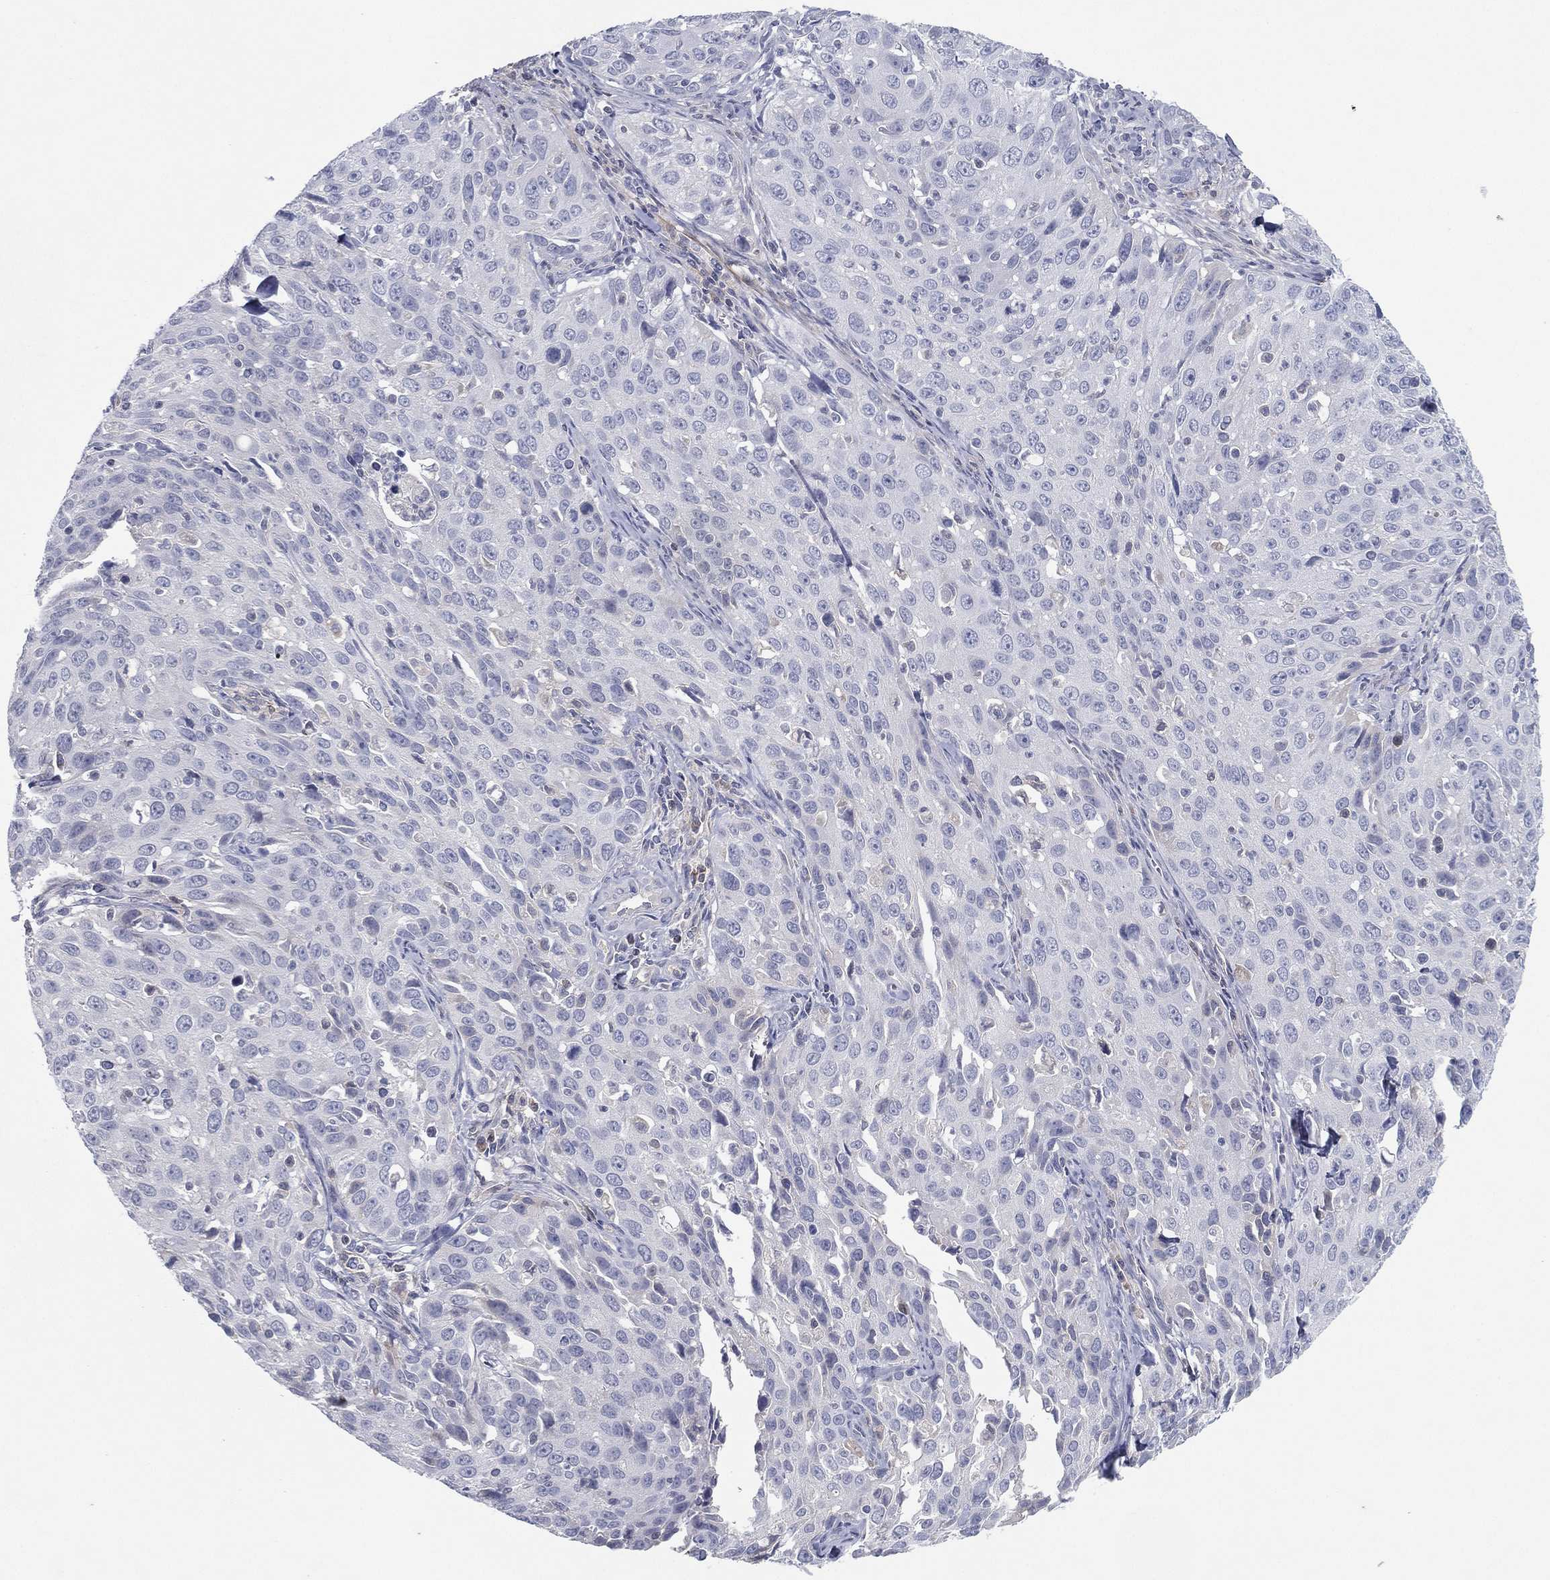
{"staining": {"intensity": "negative", "quantity": "none", "location": "none"}, "tissue": "cervical cancer", "cell_type": "Tumor cells", "image_type": "cancer", "snomed": [{"axis": "morphology", "description": "Squamous cell carcinoma, NOS"}, {"axis": "topography", "description": "Cervix"}], "caption": "Micrograph shows no significant protein expression in tumor cells of cervical cancer (squamous cell carcinoma).", "gene": "CPT1B", "patient": {"sex": "female", "age": 26}}